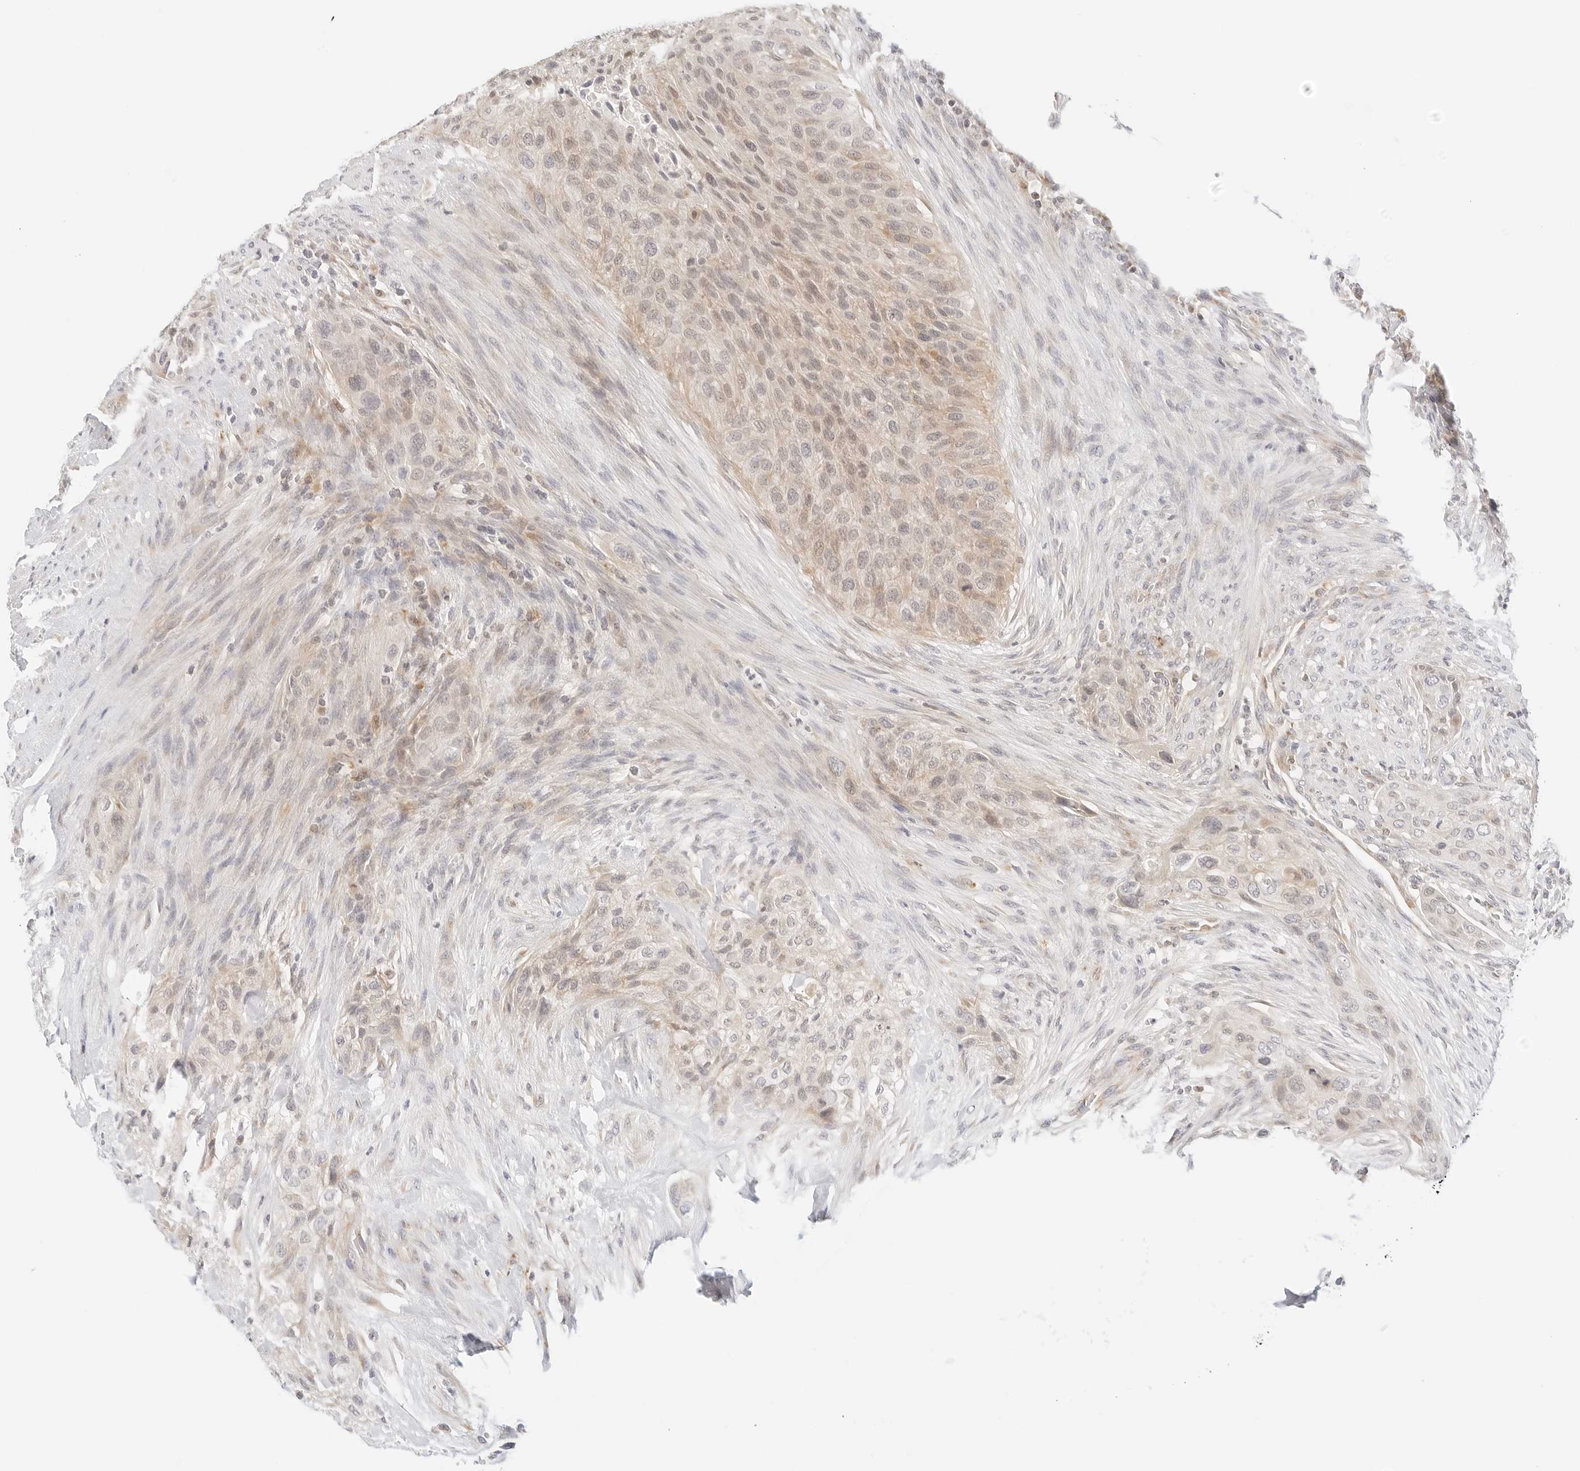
{"staining": {"intensity": "weak", "quantity": ">75%", "location": "cytoplasmic/membranous"}, "tissue": "urothelial cancer", "cell_type": "Tumor cells", "image_type": "cancer", "snomed": [{"axis": "morphology", "description": "Urothelial carcinoma, High grade"}, {"axis": "topography", "description": "Urinary bladder"}], "caption": "Urothelial cancer stained with DAB immunohistochemistry demonstrates low levels of weak cytoplasmic/membranous staining in about >75% of tumor cells.", "gene": "ERO1B", "patient": {"sex": "male", "age": 35}}